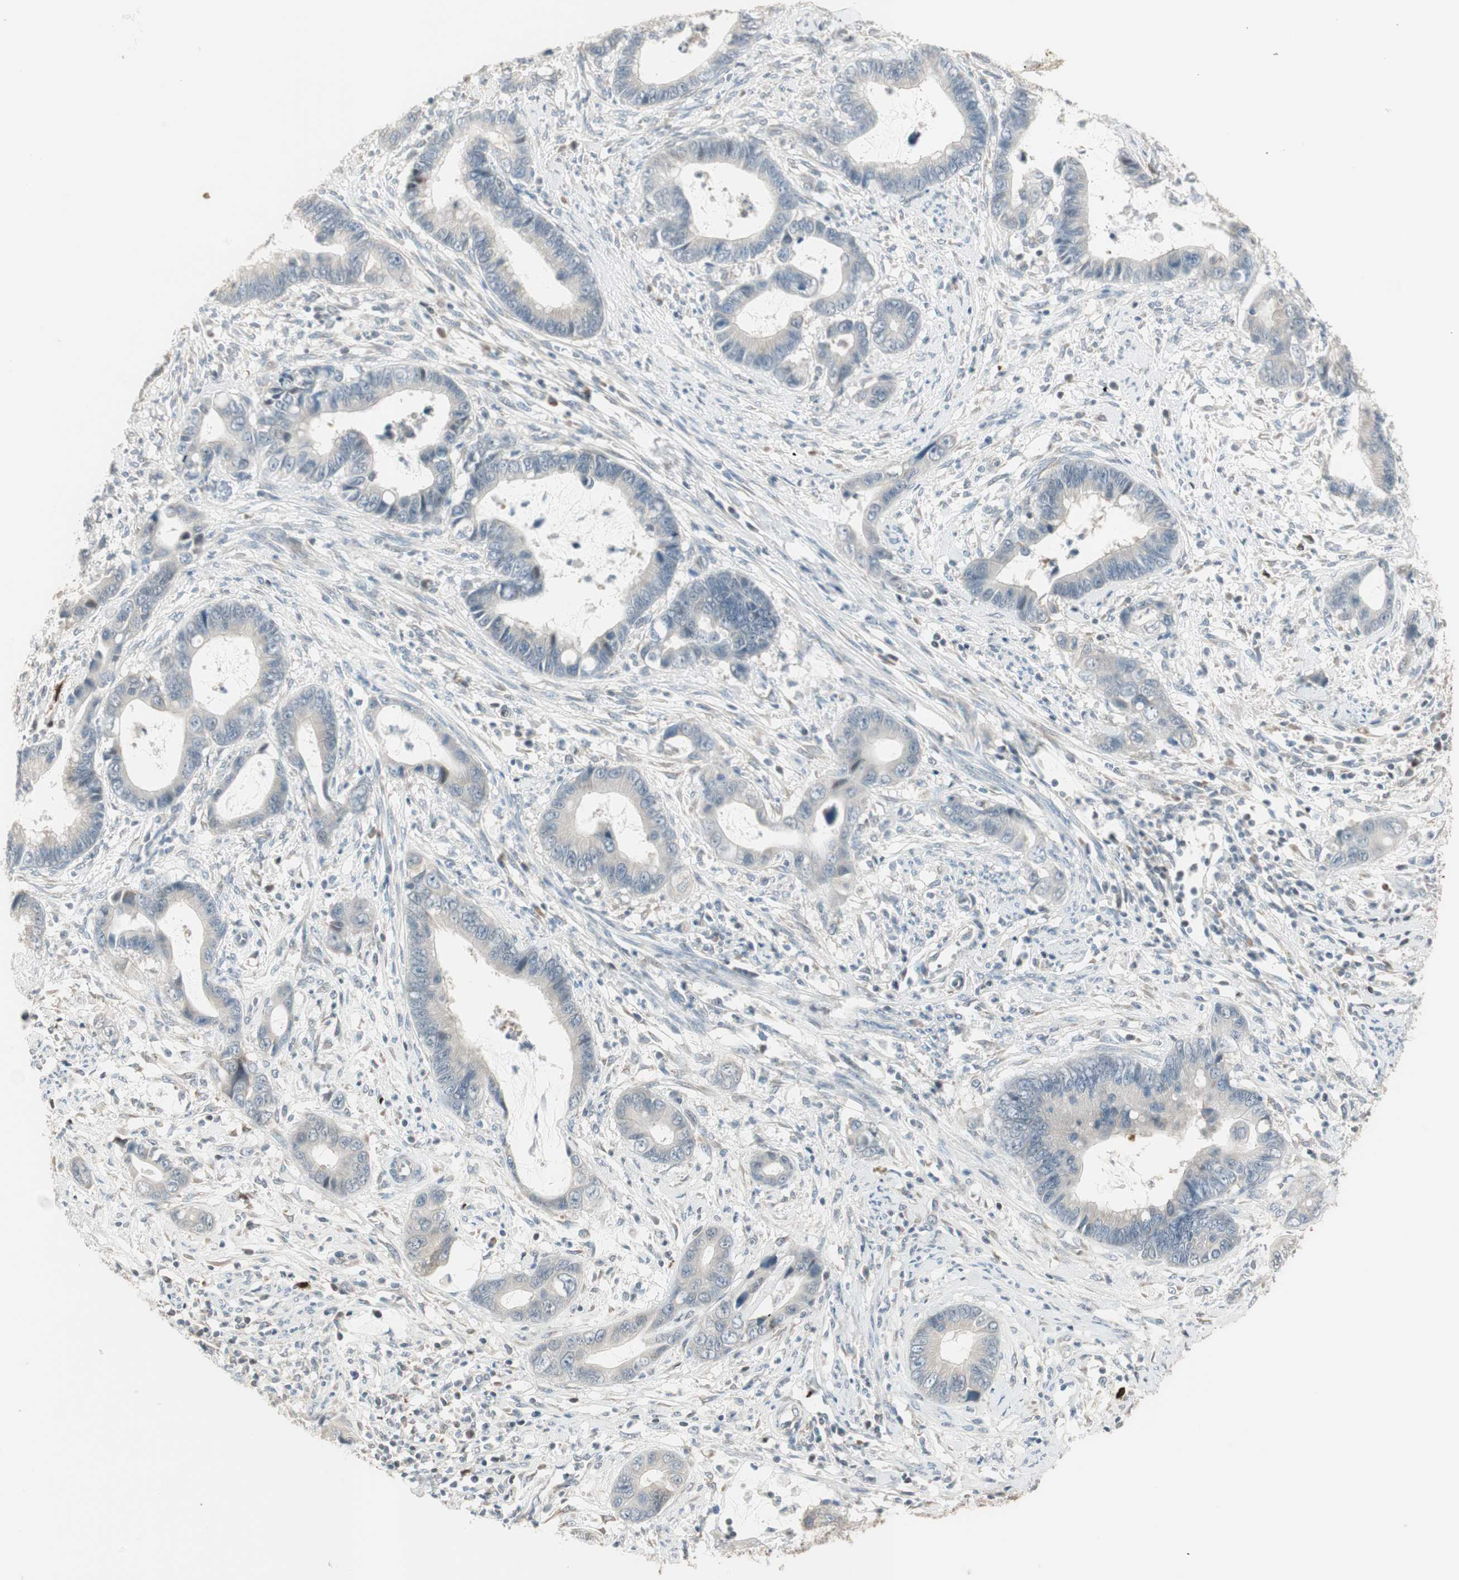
{"staining": {"intensity": "weak", "quantity": "25%-75%", "location": "cytoplasmic/membranous"}, "tissue": "cervical cancer", "cell_type": "Tumor cells", "image_type": "cancer", "snomed": [{"axis": "morphology", "description": "Adenocarcinoma, NOS"}, {"axis": "topography", "description": "Cervix"}], "caption": "Adenocarcinoma (cervical) stained for a protein (brown) shows weak cytoplasmic/membranous positive staining in approximately 25%-75% of tumor cells.", "gene": "PDZK1", "patient": {"sex": "female", "age": 44}}